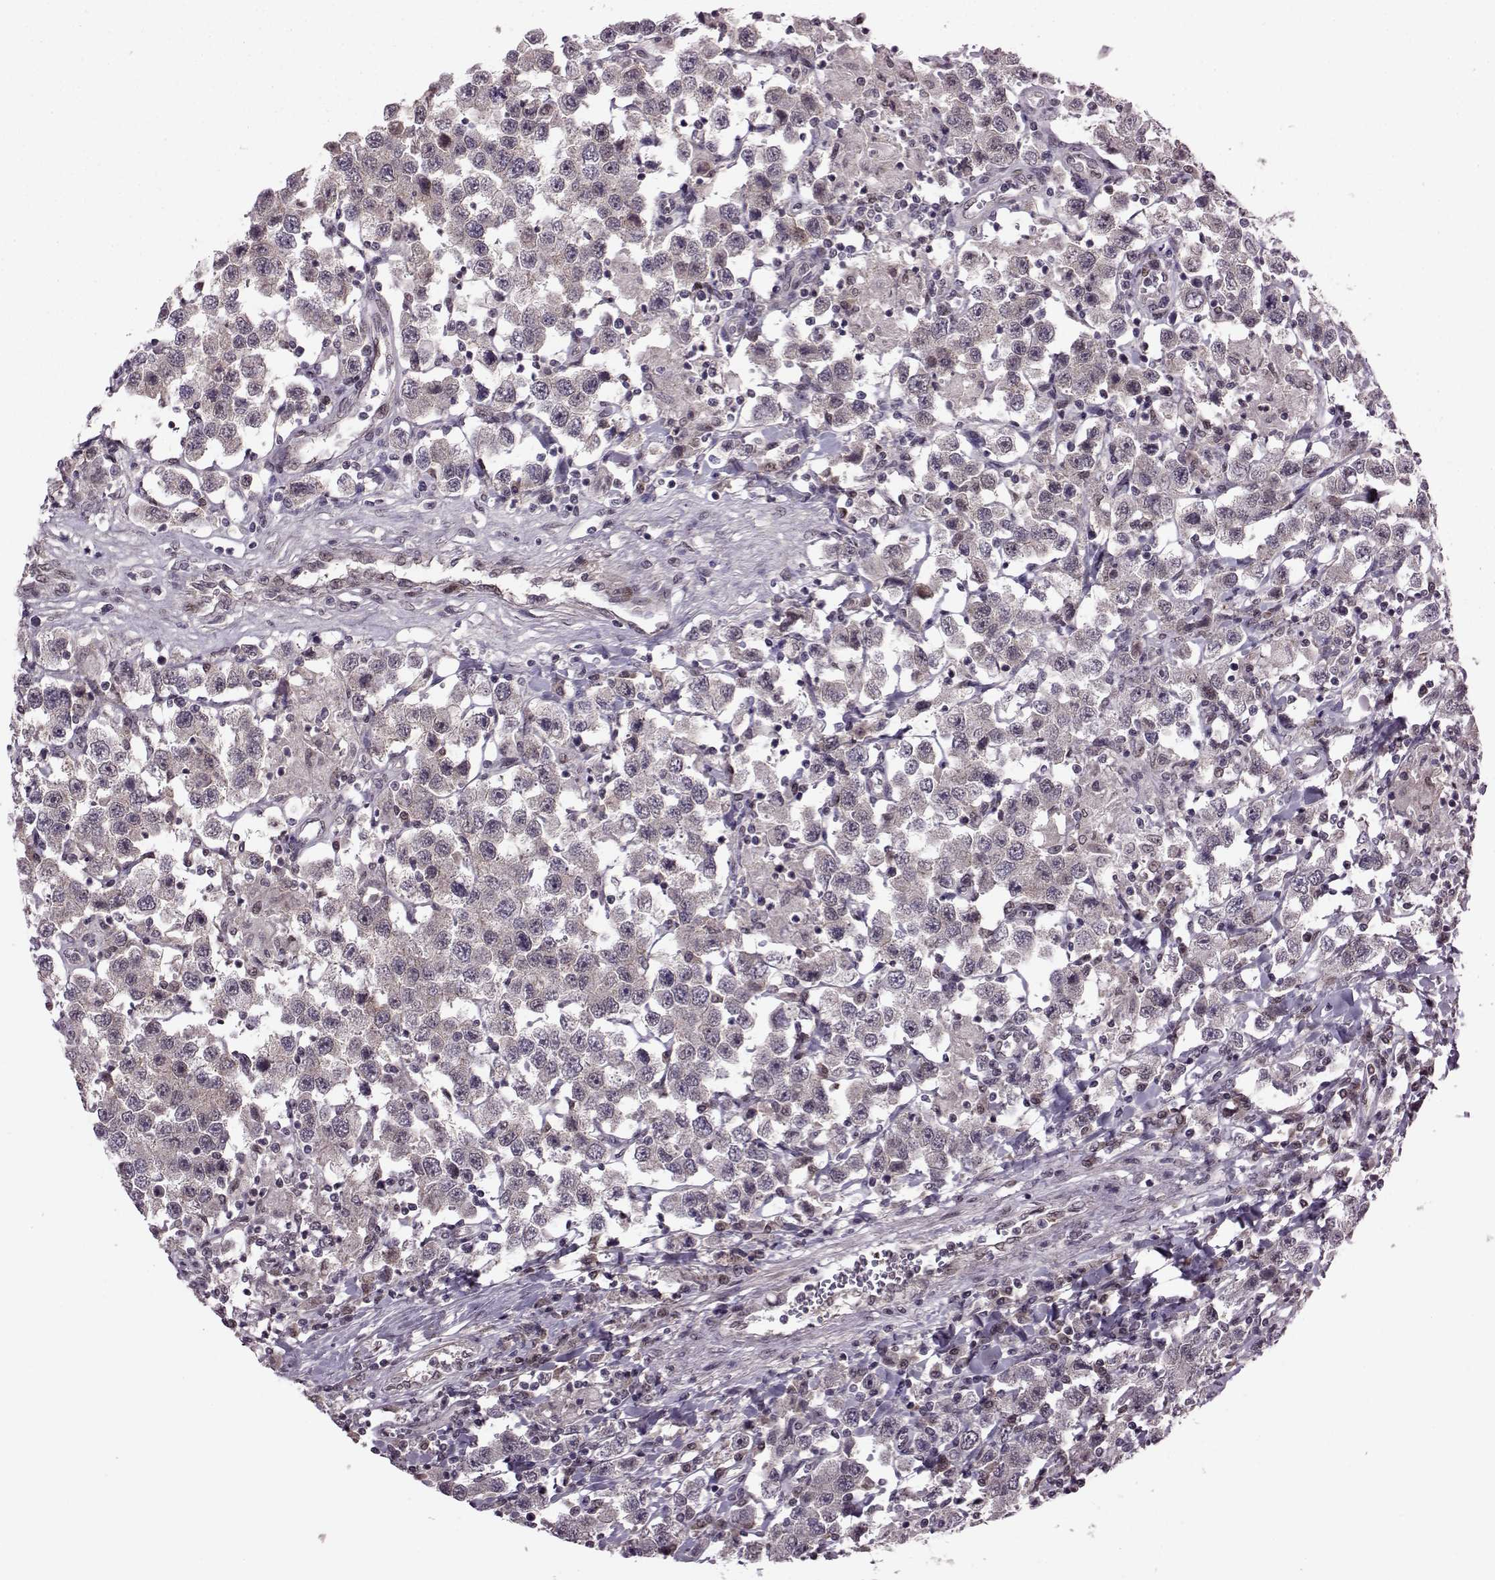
{"staining": {"intensity": "negative", "quantity": "none", "location": "none"}, "tissue": "testis cancer", "cell_type": "Tumor cells", "image_type": "cancer", "snomed": [{"axis": "morphology", "description": "Seminoma, NOS"}, {"axis": "topography", "description": "Testis"}], "caption": "Immunohistochemistry (IHC) histopathology image of neoplastic tissue: testis cancer stained with DAB (3,3'-diaminobenzidine) demonstrates no significant protein staining in tumor cells.", "gene": "CDK4", "patient": {"sex": "male", "age": 45}}